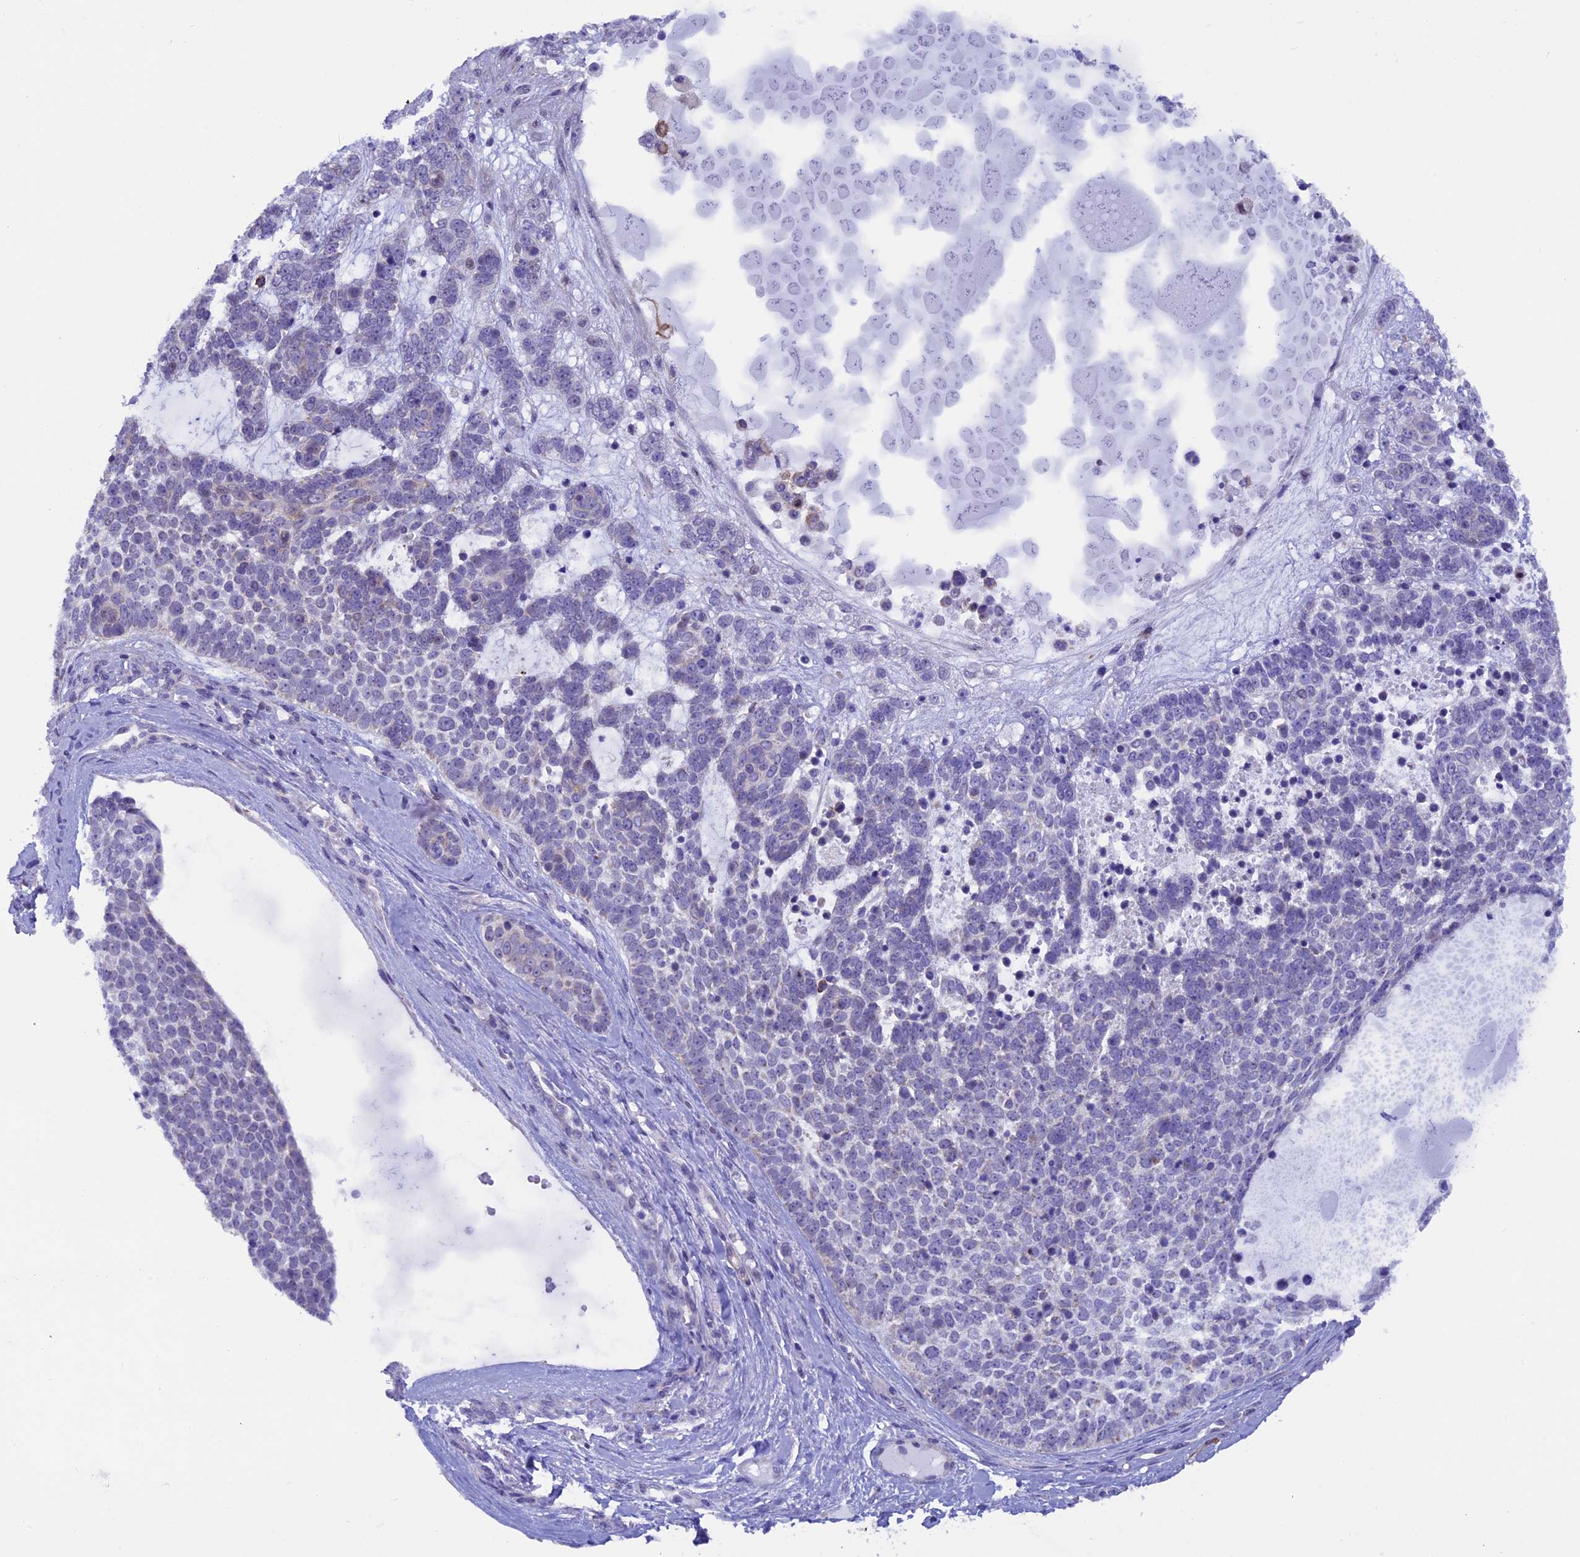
{"staining": {"intensity": "negative", "quantity": "none", "location": "none"}, "tissue": "skin cancer", "cell_type": "Tumor cells", "image_type": "cancer", "snomed": [{"axis": "morphology", "description": "Basal cell carcinoma"}, {"axis": "topography", "description": "Skin"}], "caption": "IHC image of basal cell carcinoma (skin) stained for a protein (brown), which exhibits no positivity in tumor cells.", "gene": "IGSF6", "patient": {"sex": "female", "age": 81}}